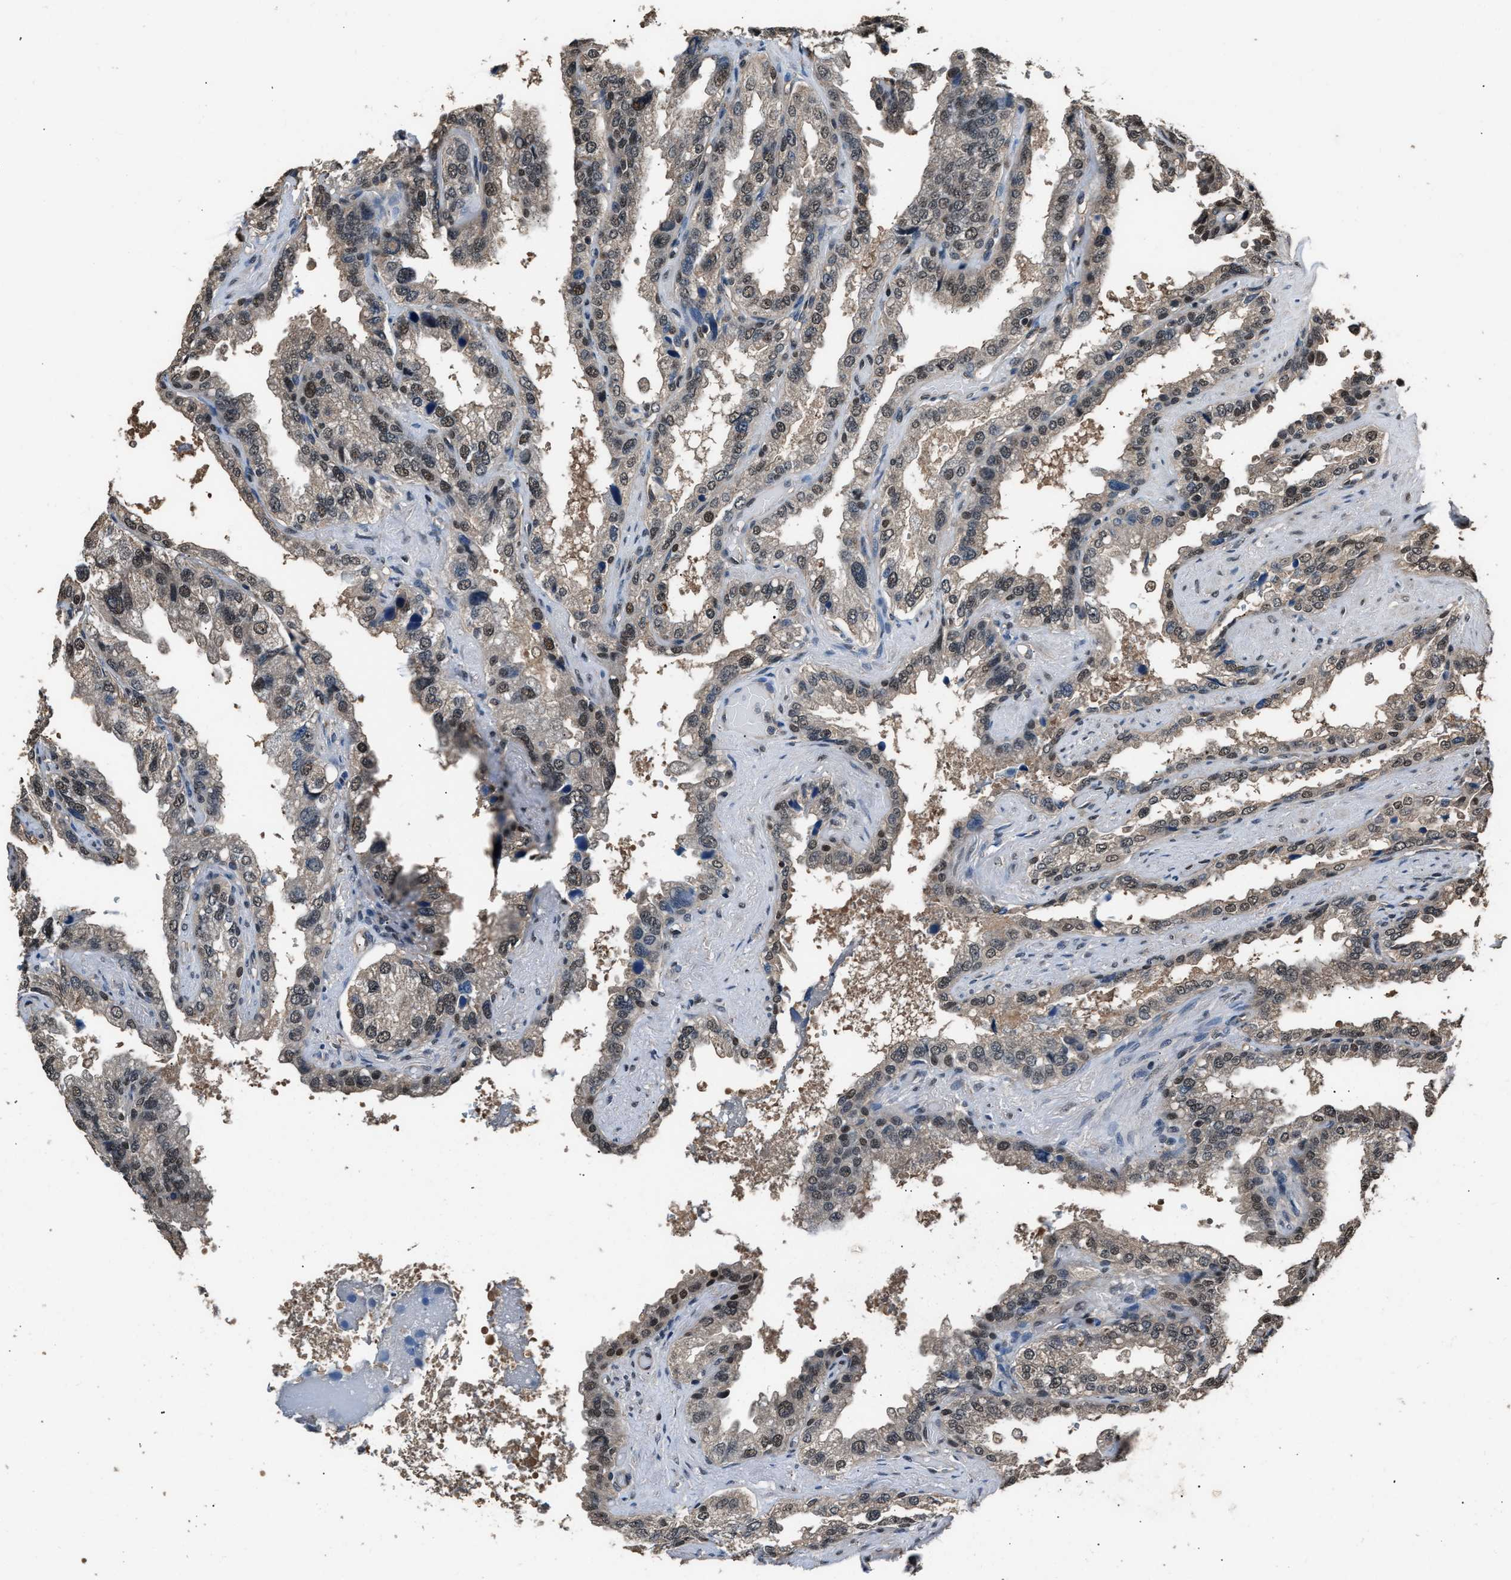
{"staining": {"intensity": "weak", "quantity": "25%-75%", "location": "nuclear"}, "tissue": "seminal vesicle", "cell_type": "Glandular cells", "image_type": "normal", "snomed": [{"axis": "morphology", "description": "Normal tissue, NOS"}, {"axis": "topography", "description": "Seminal veicle"}], "caption": "The photomicrograph reveals immunohistochemical staining of normal seminal vesicle. There is weak nuclear expression is present in about 25%-75% of glandular cells.", "gene": "DFFA", "patient": {"sex": "male", "age": 68}}